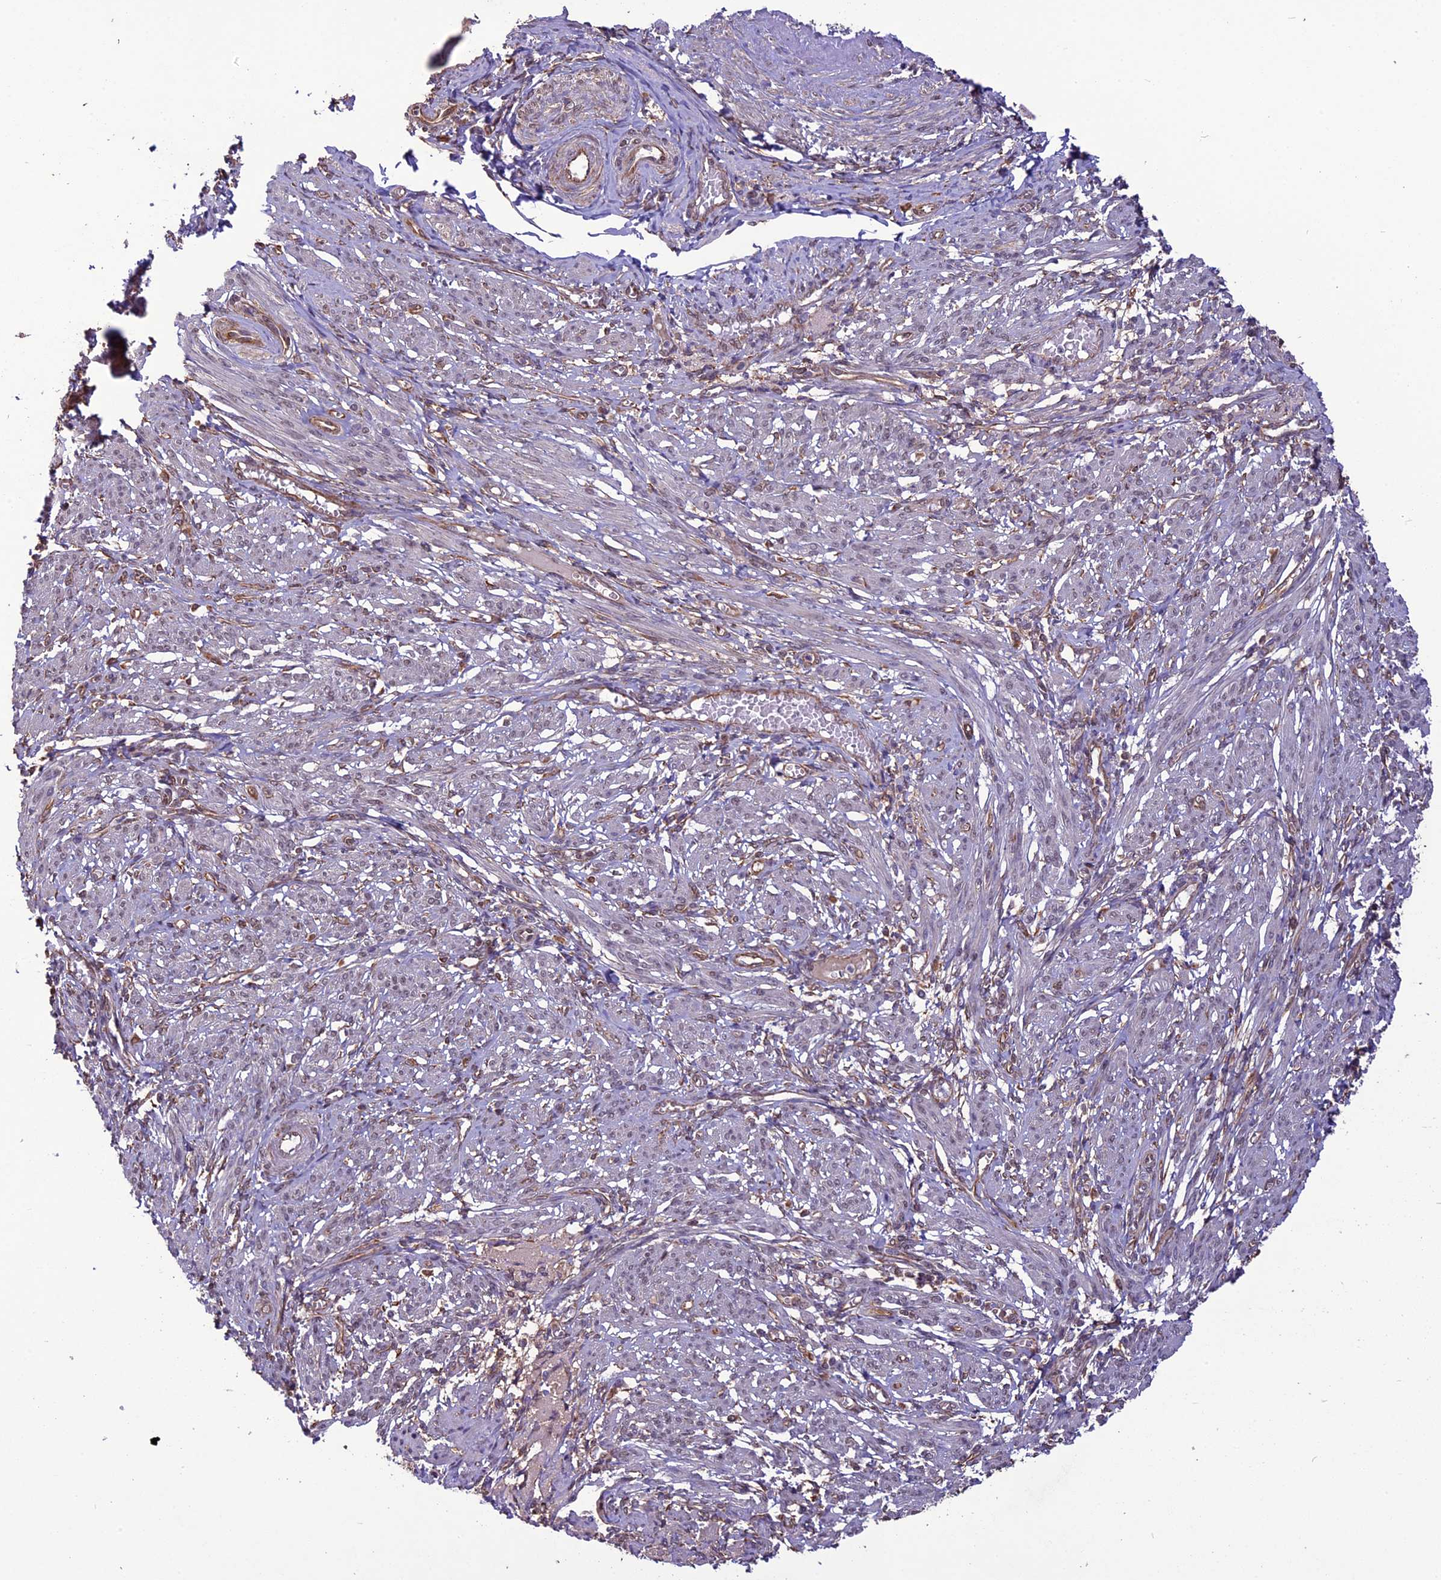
{"staining": {"intensity": "moderate", "quantity": "25%-75%", "location": "nuclear"}, "tissue": "smooth muscle", "cell_type": "Smooth muscle cells", "image_type": "normal", "snomed": [{"axis": "morphology", "description": "Normal tissue, NOS"}, {"axis": "topography", "description": "Smooth muscle"}], "caption": "Human smooth muscle stained with a brown dye exhibits moderate nuclear positive positivity in approximately 25%-75% of smooth muscle cells.", "gene": "C3orf70", "patient": {"sex": "female", "age": 39}}